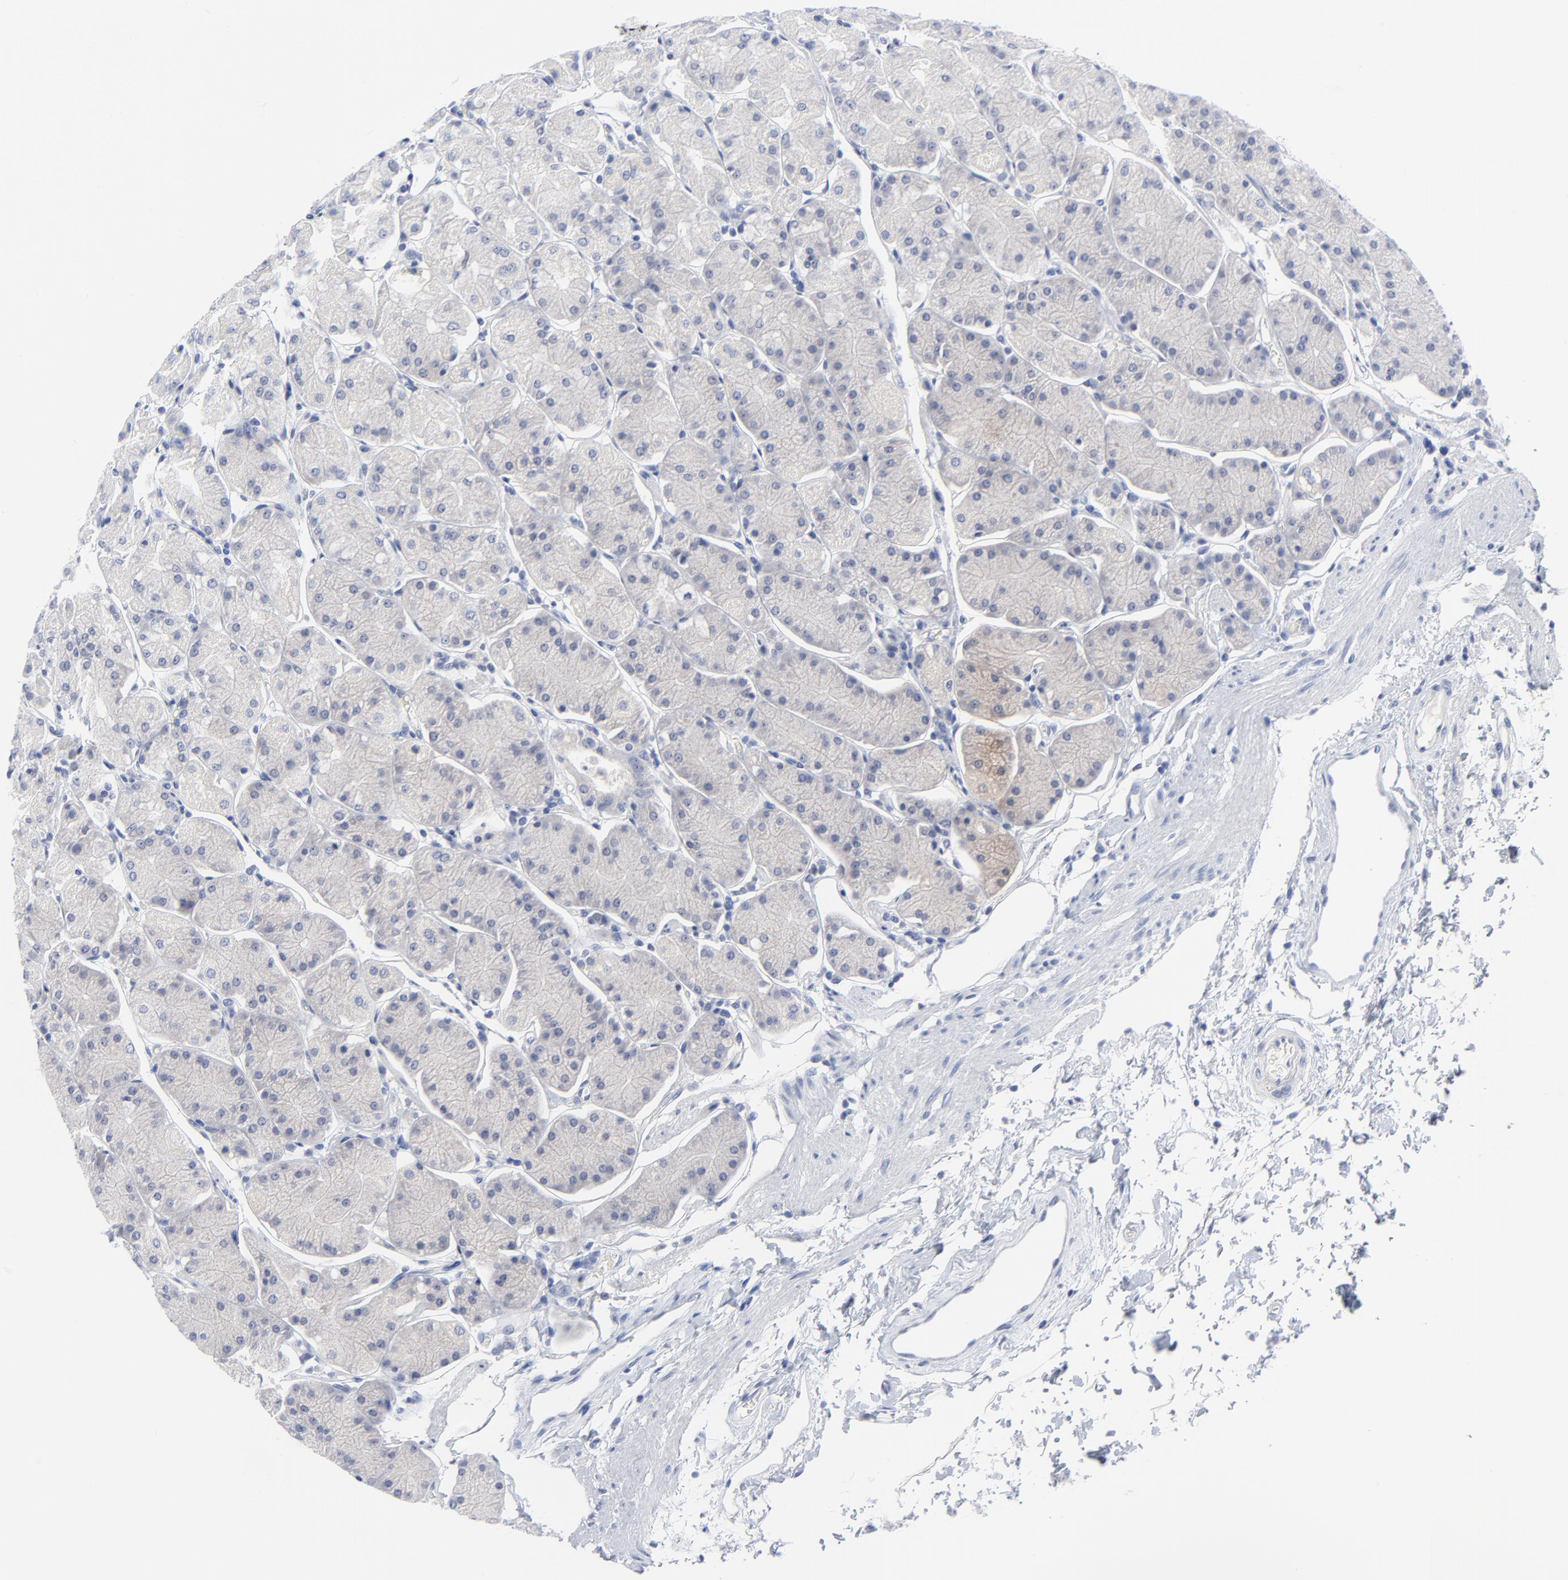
{"staining": {"intensity": "weak", "quantity": "<25%", "location": "cytoplasmic/membranous"}, "tissue": "stomach", "cell_type": "Glandular cells", "image_type": "normal", "snomed": [{"axis": "morphology", "description": "Normal tissue, NOS"}, {"axis": "topography", "description": "Stomach, upper"}, {"axis": "topography", "description": "Stomach"}], "caption": "Stomach was stained to show a protein in brown. There is no significant staining in glandular cells. (DAB (3,3'-diaminobenzidine) IHC with hematoxylin counter stain).", "gene": "CLEC4G", "patient": {"sex": "male", "age": 76}}